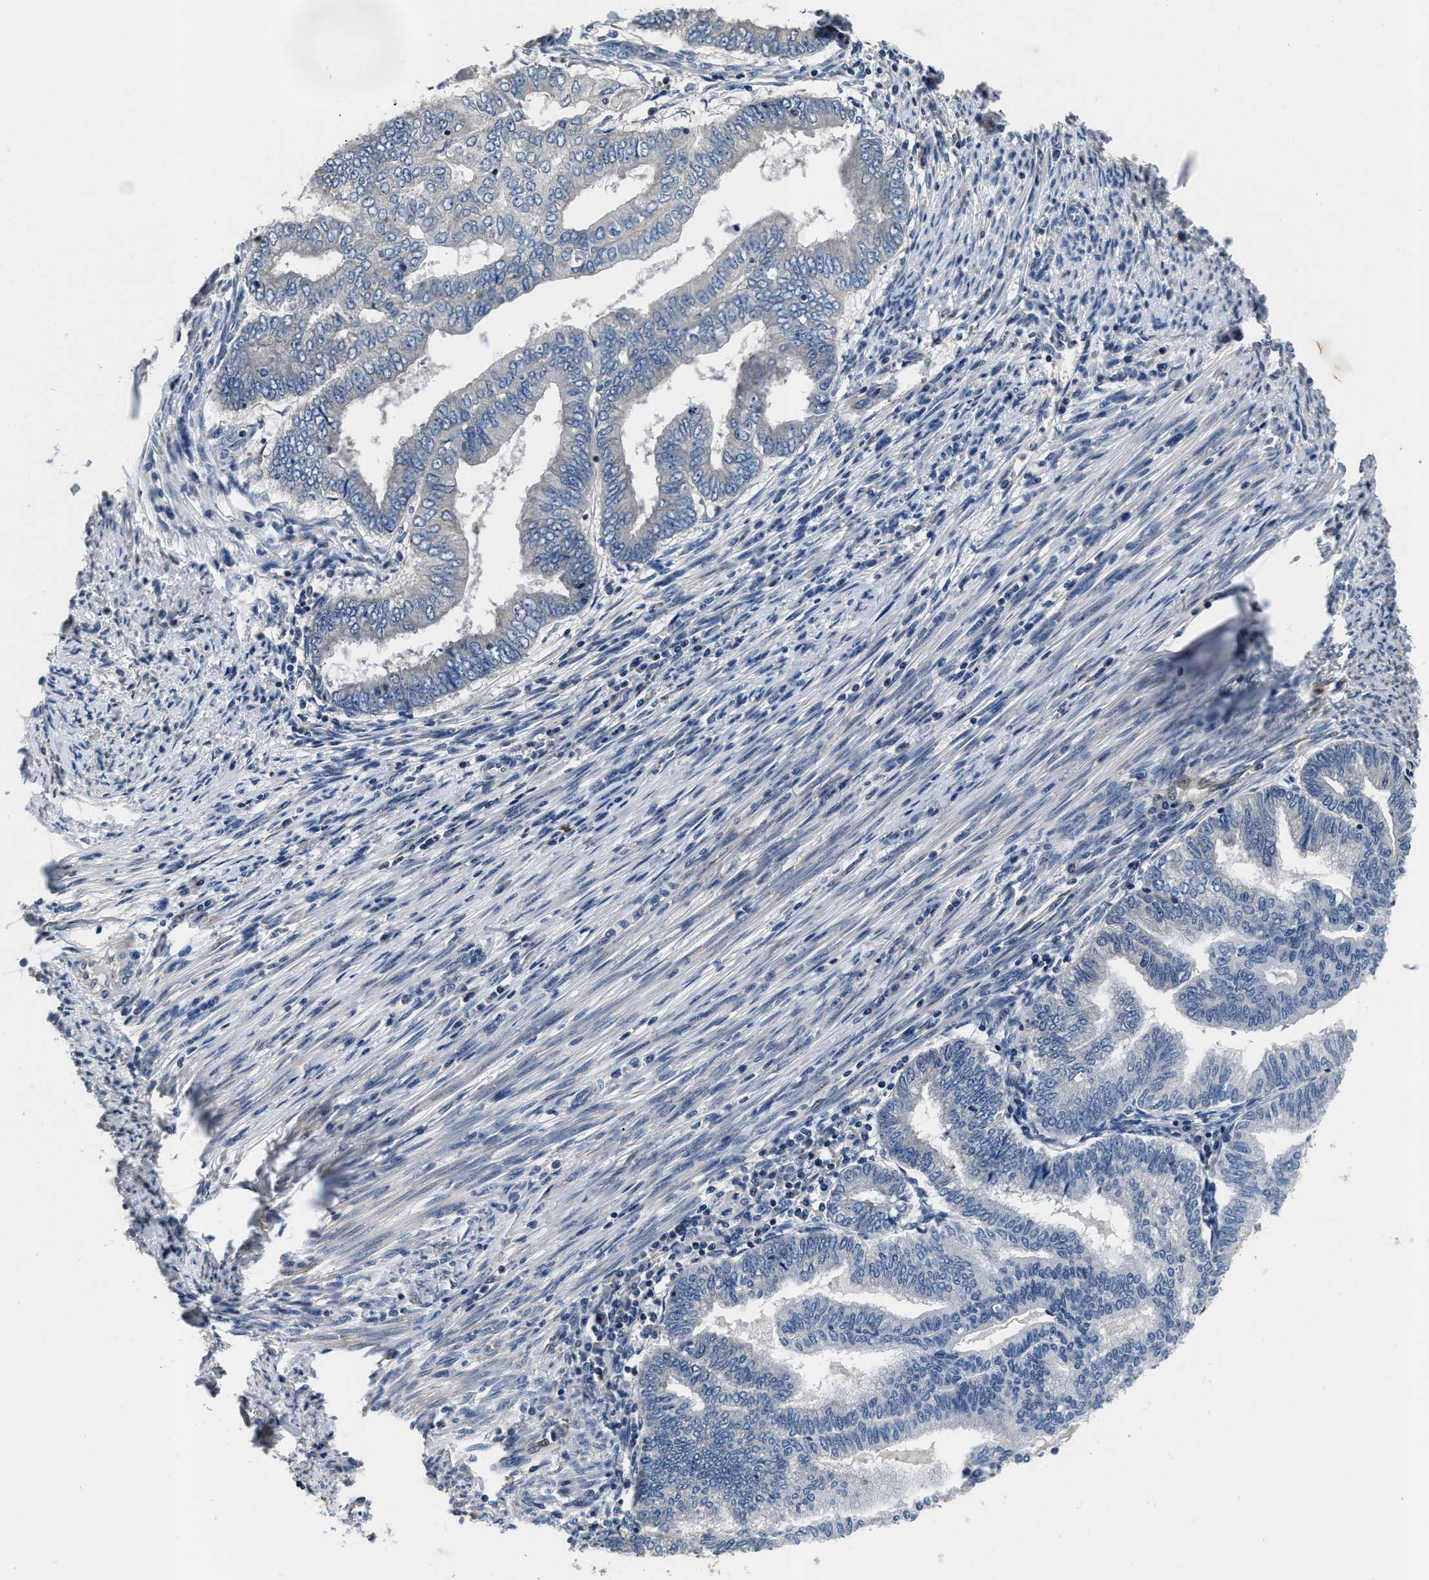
{"staining": {"intensity": "negative", "quantity": "none", "location": "none"}, "tissue": "endometrial cancer", "cell_type": "Tumor cells", "image_type": "cancer", "snomed": [{"axis": "morphology", "description": "Polyp, NOS"}, {"axis": "morphology", "description": "Adenocarcinoma, NOS"}, {"axis": "morphology", "description": "Adenoma, NOS"}, {"axis": "topography", "description": "Endometrium"}], "caption": "Tumor cells are negative for protein expression in human endometrial cancer.", "gene": "ANKIB1", "patient": {"sex": "female", "age": 79}}